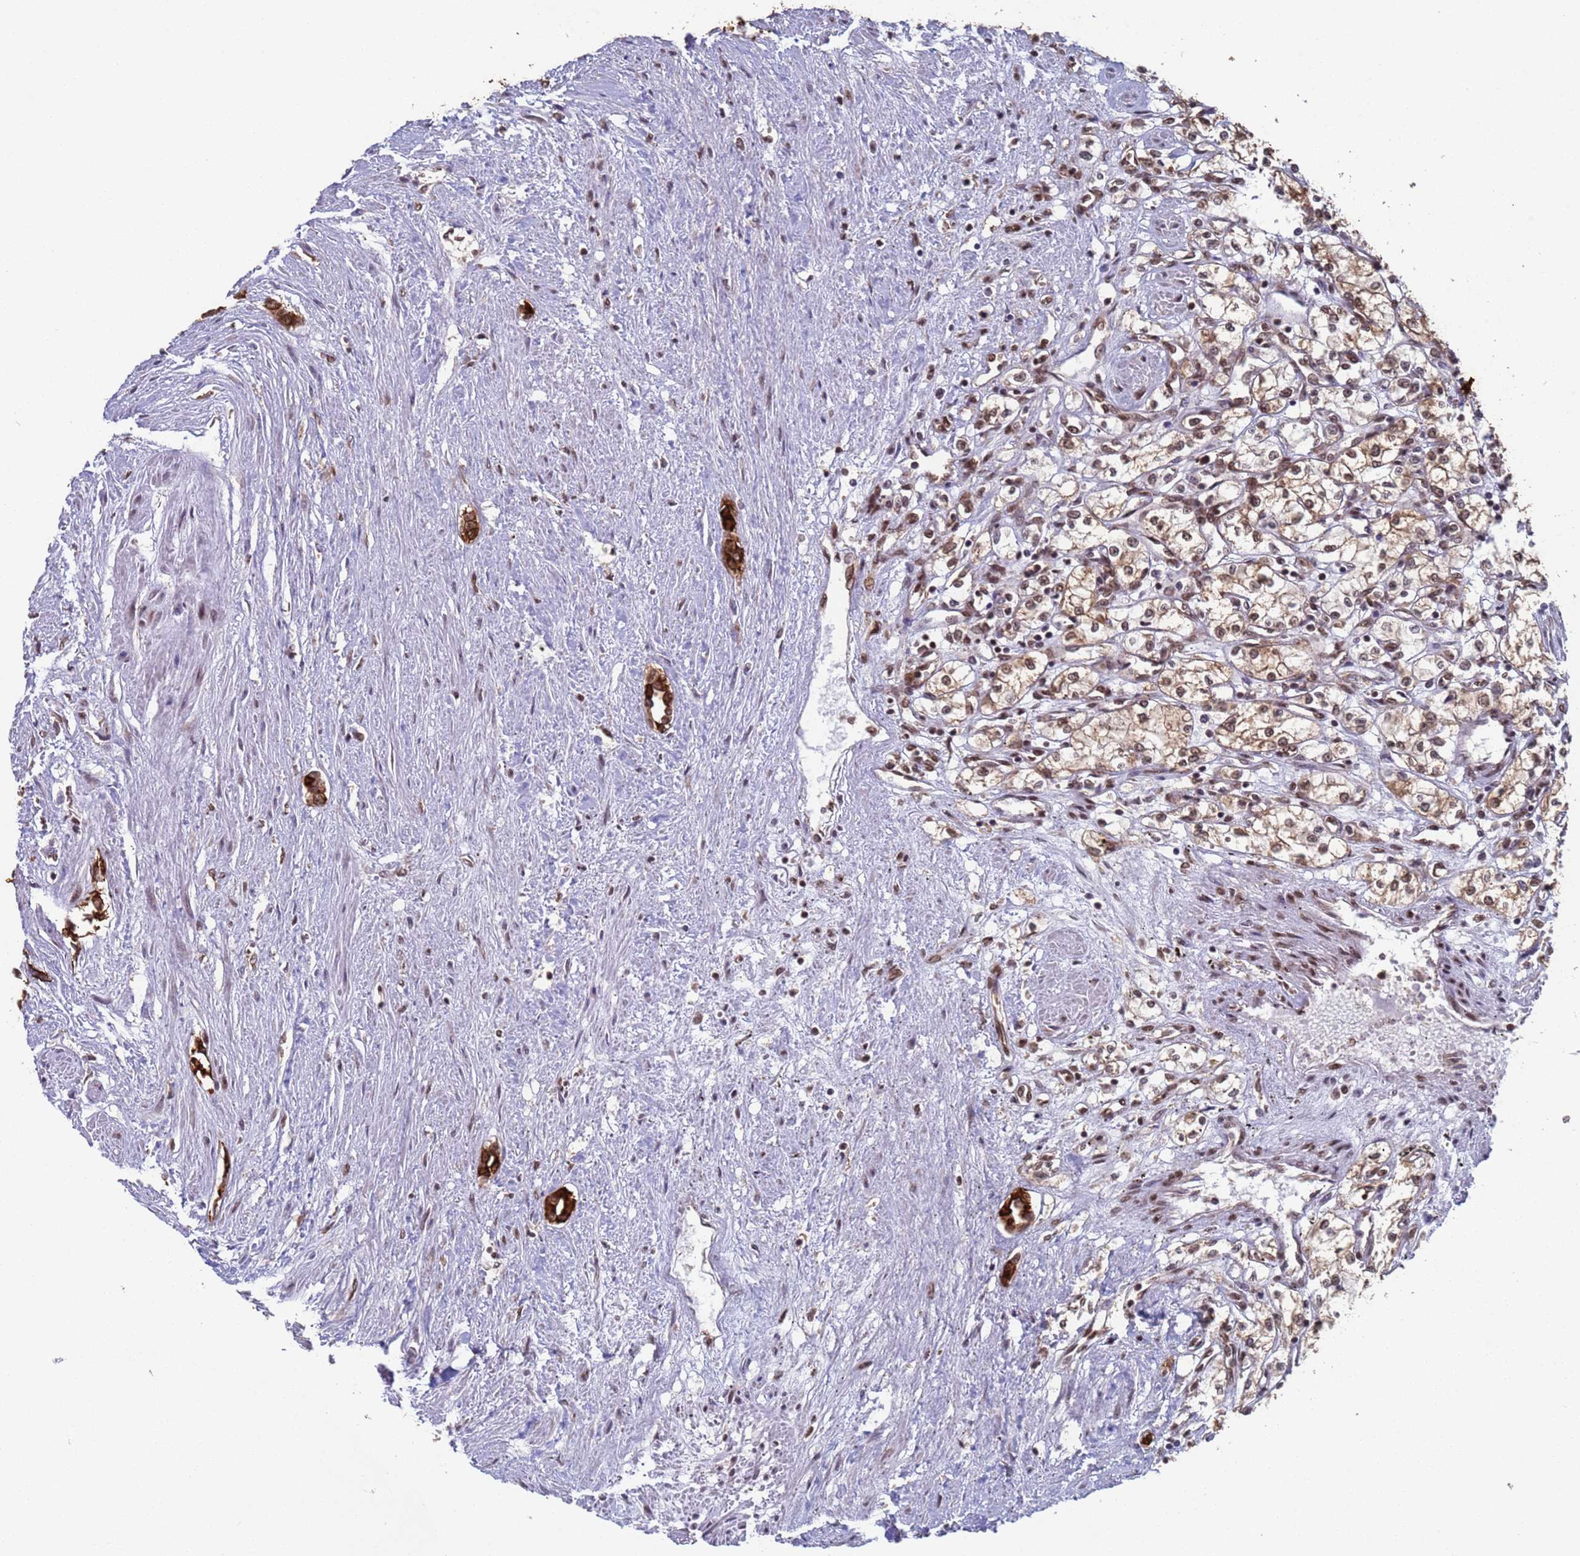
{"staining": {"intensity": "moderate", "quantity": ">75%", "location": "cytoplasmic/membranous"}, "tissue": "renal cancer", "cell_type": "Tumor cells", "image_type": "cancer", "snomed": [{"axis": "morphology", "description": "Adenocarcinoma, NOS"}, {"axis": "topography", "description": "Kidney"}], "caption": "Brown immunohistochemical staining in renal cancer (adenocarcinoma) exhibits moderate cytoplasmic/membranous positivity in approximately >75% of tumor cells.", "gene": "FUBP3", "patient": {"sex": "male", "age": 59}}